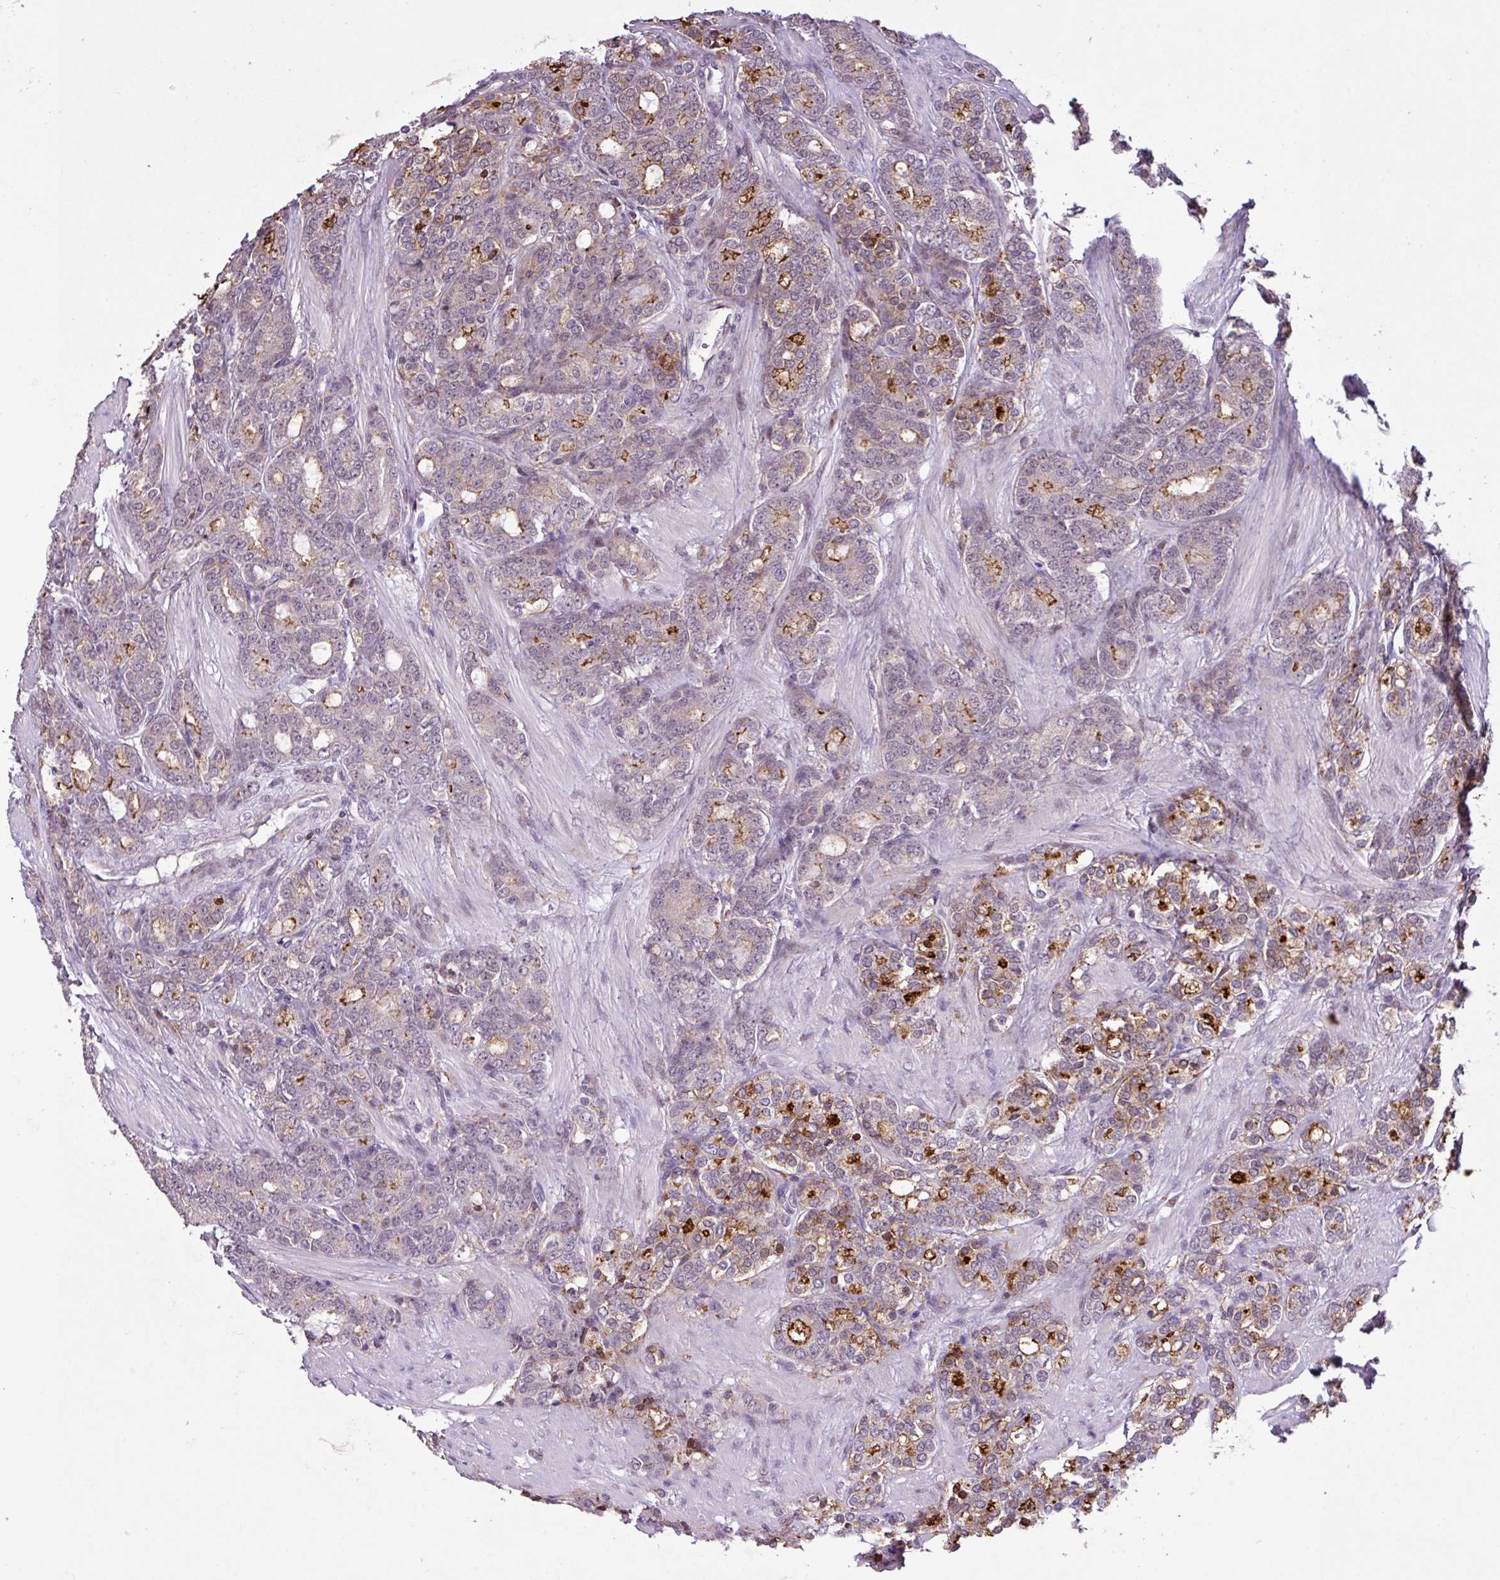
{"staining": {"intensity": "moderate", "quantity": "<25%", "location": "cytoplasmic/membranous"}, "tissue": "prostate cancer", "cell_type": "Tumor cells", "image_type": "cancer", "snomed": [{"axis": "morphology", "description": "Adenocarcinoma, High grade"}, {"axis": "topography", "description": "Prostate"}], "caption": "Protein expression analysis of prostate adenocarcinoma (high-grade) demonstrates moderate cytoplasmic/membranous positivity in approximately <25% of tumor cells.", "gene": "RPP25L", "patient": {"sex": "male", "age": 62}}